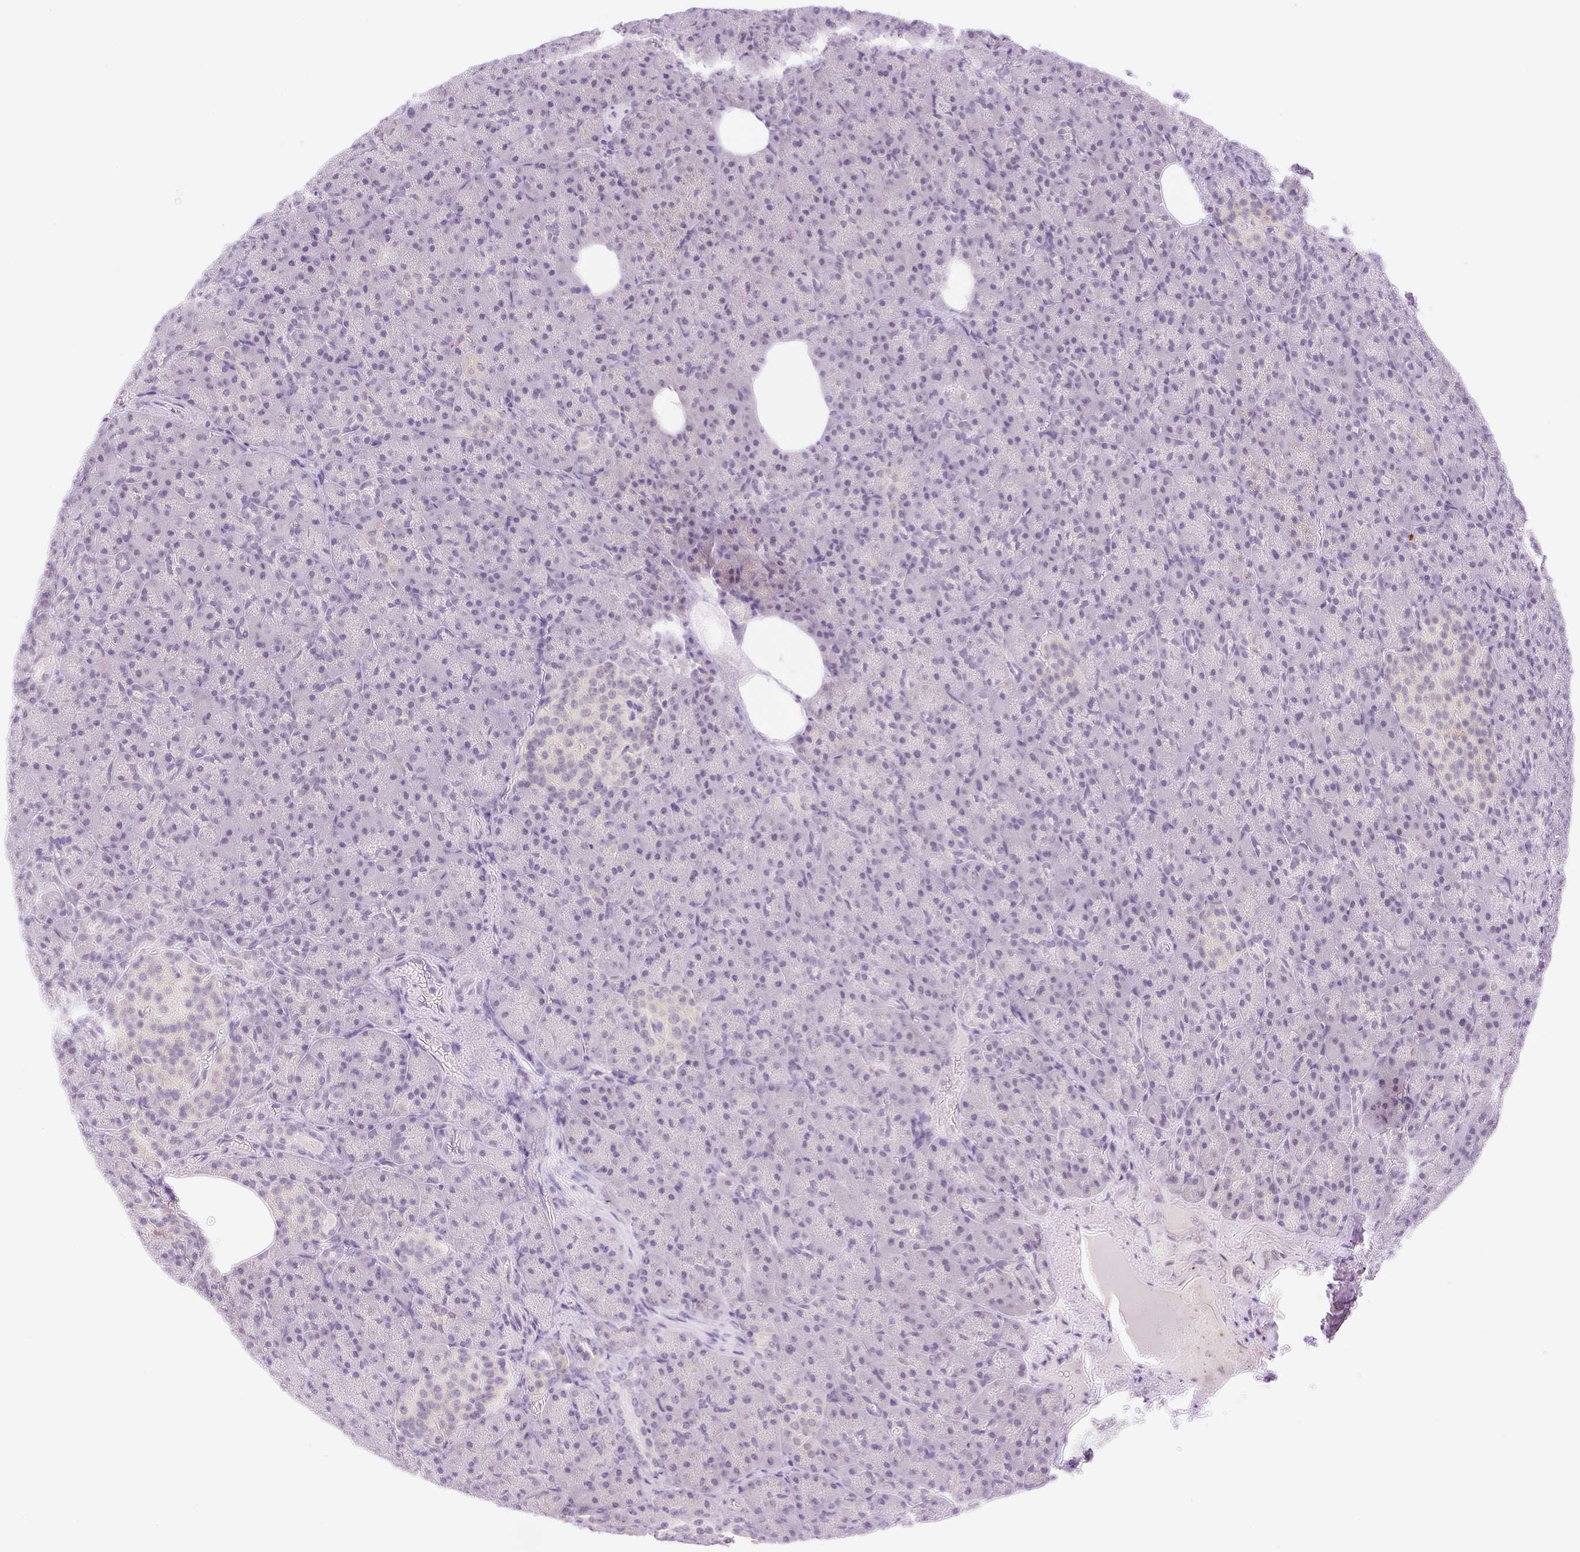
{"staining": {"intensity": "negative", "quantity": "none", "location": "none"}, "tissue": "pancreas", "cell_type": "Exocrine glandular cells", "image_type": "normal", "snomed": [{"axis": "morphology", "description": "Normal tissue, NOS"}, {"axis": "topography", "description": "Pancreas"}], "caption": "Immunohistochemistry (IHC) of benign pancreas exhibits no staining in exocrine glandular cells. The staining was performed using DAB to visualize the protein expression in brown, while the nuclei were stained in blue with hematoxylin (Magnification: 20x).", "gene": "SPRYD4", "patient": {"sex": "female", "age": 74}}